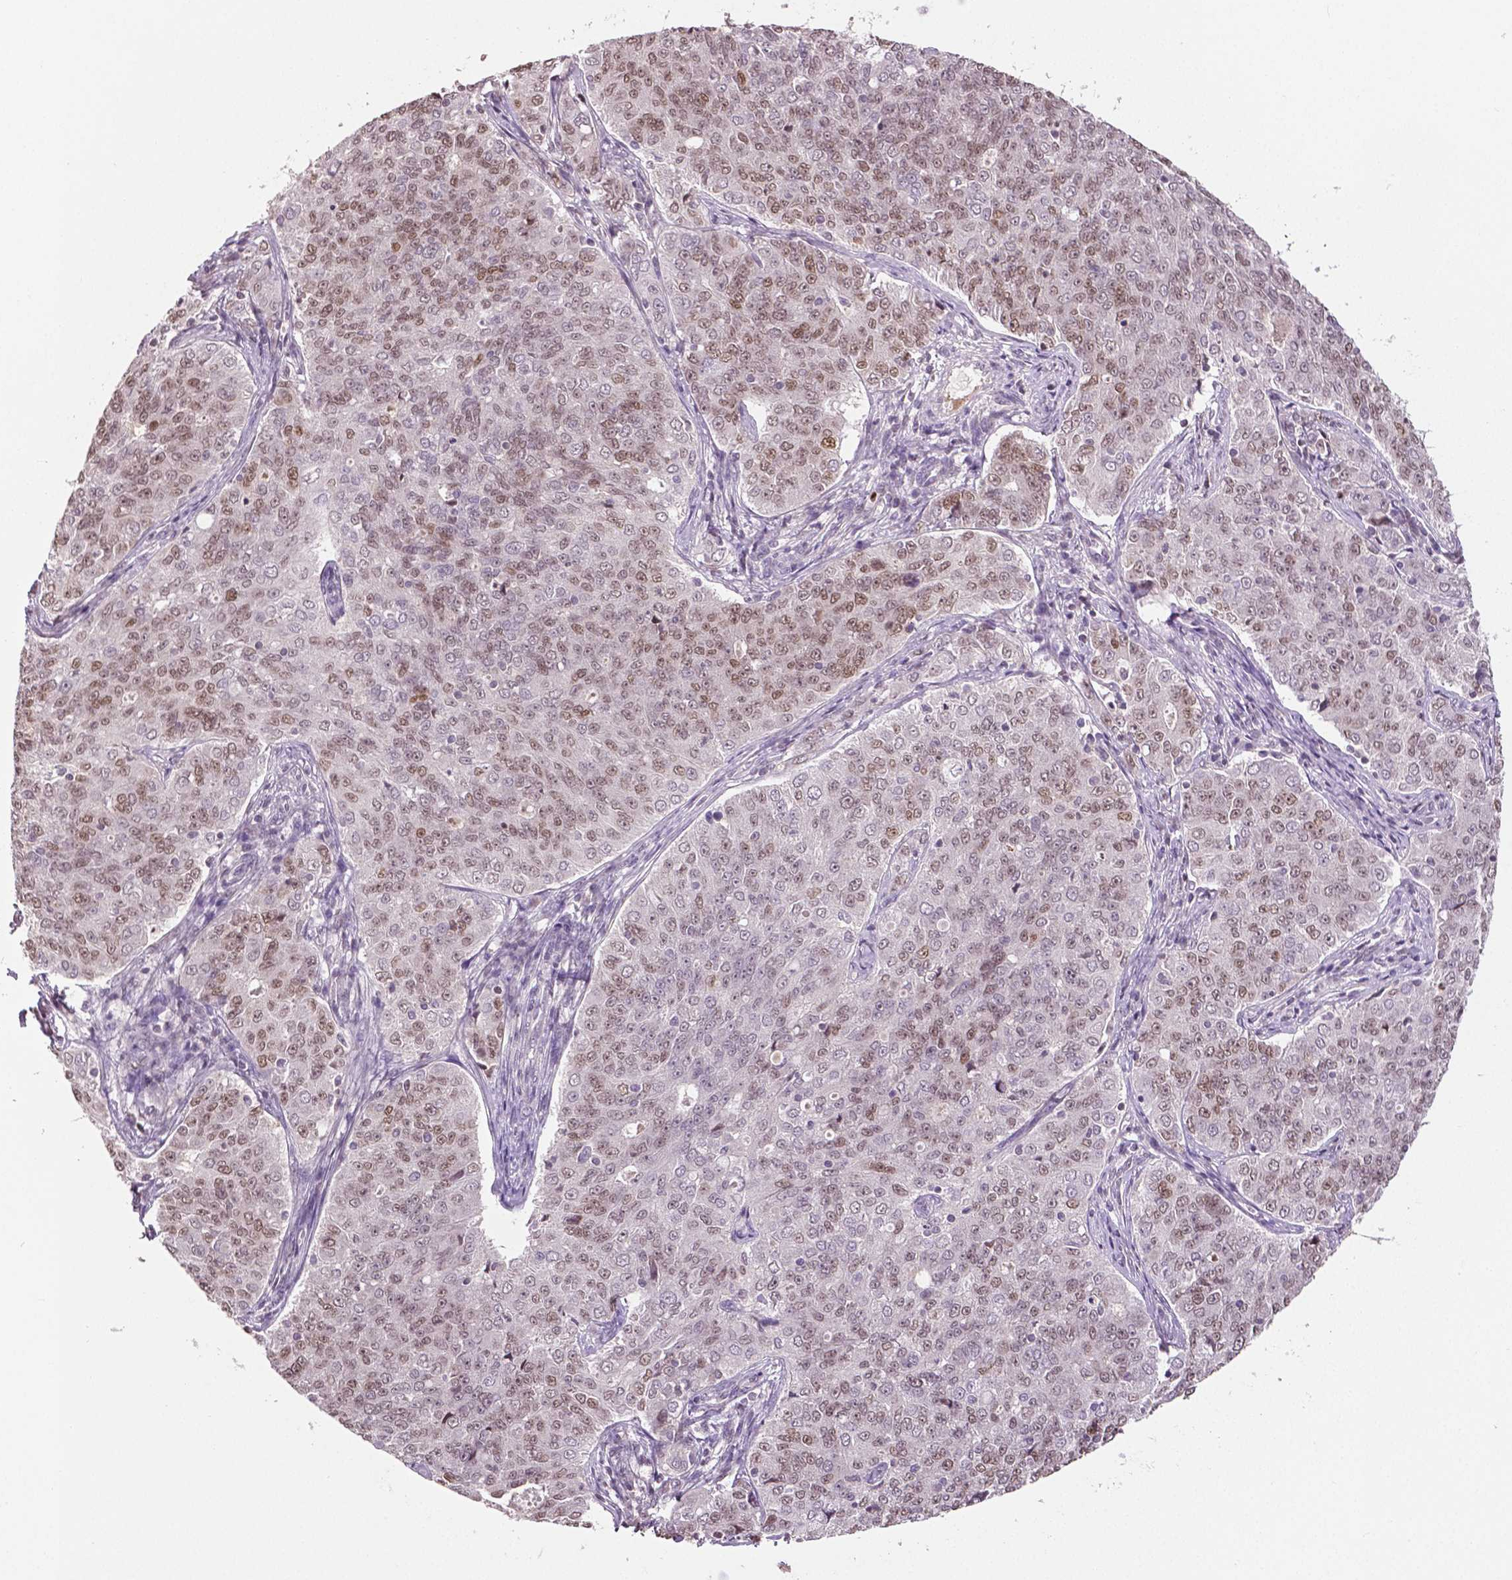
{"staining": {"intensity": "moderate", "quantity": ">75%", "location": "nuclear"}, "tissue": "endometrial cancer", "cell_type": "Tumor cells", "image_type": "cancer", "snomed": [{"axis": "morphology", "description": "Adenocarcinoma, NOS"}, {"axis": "topography", "description": "Endometrium"}], "caption": "Tumor cells show medium levels of moderate nuclear expression in about >75% of cells in endometrial cancer.", "gene": "DLX5", "patient": {"sex": "female", "age": 43}}